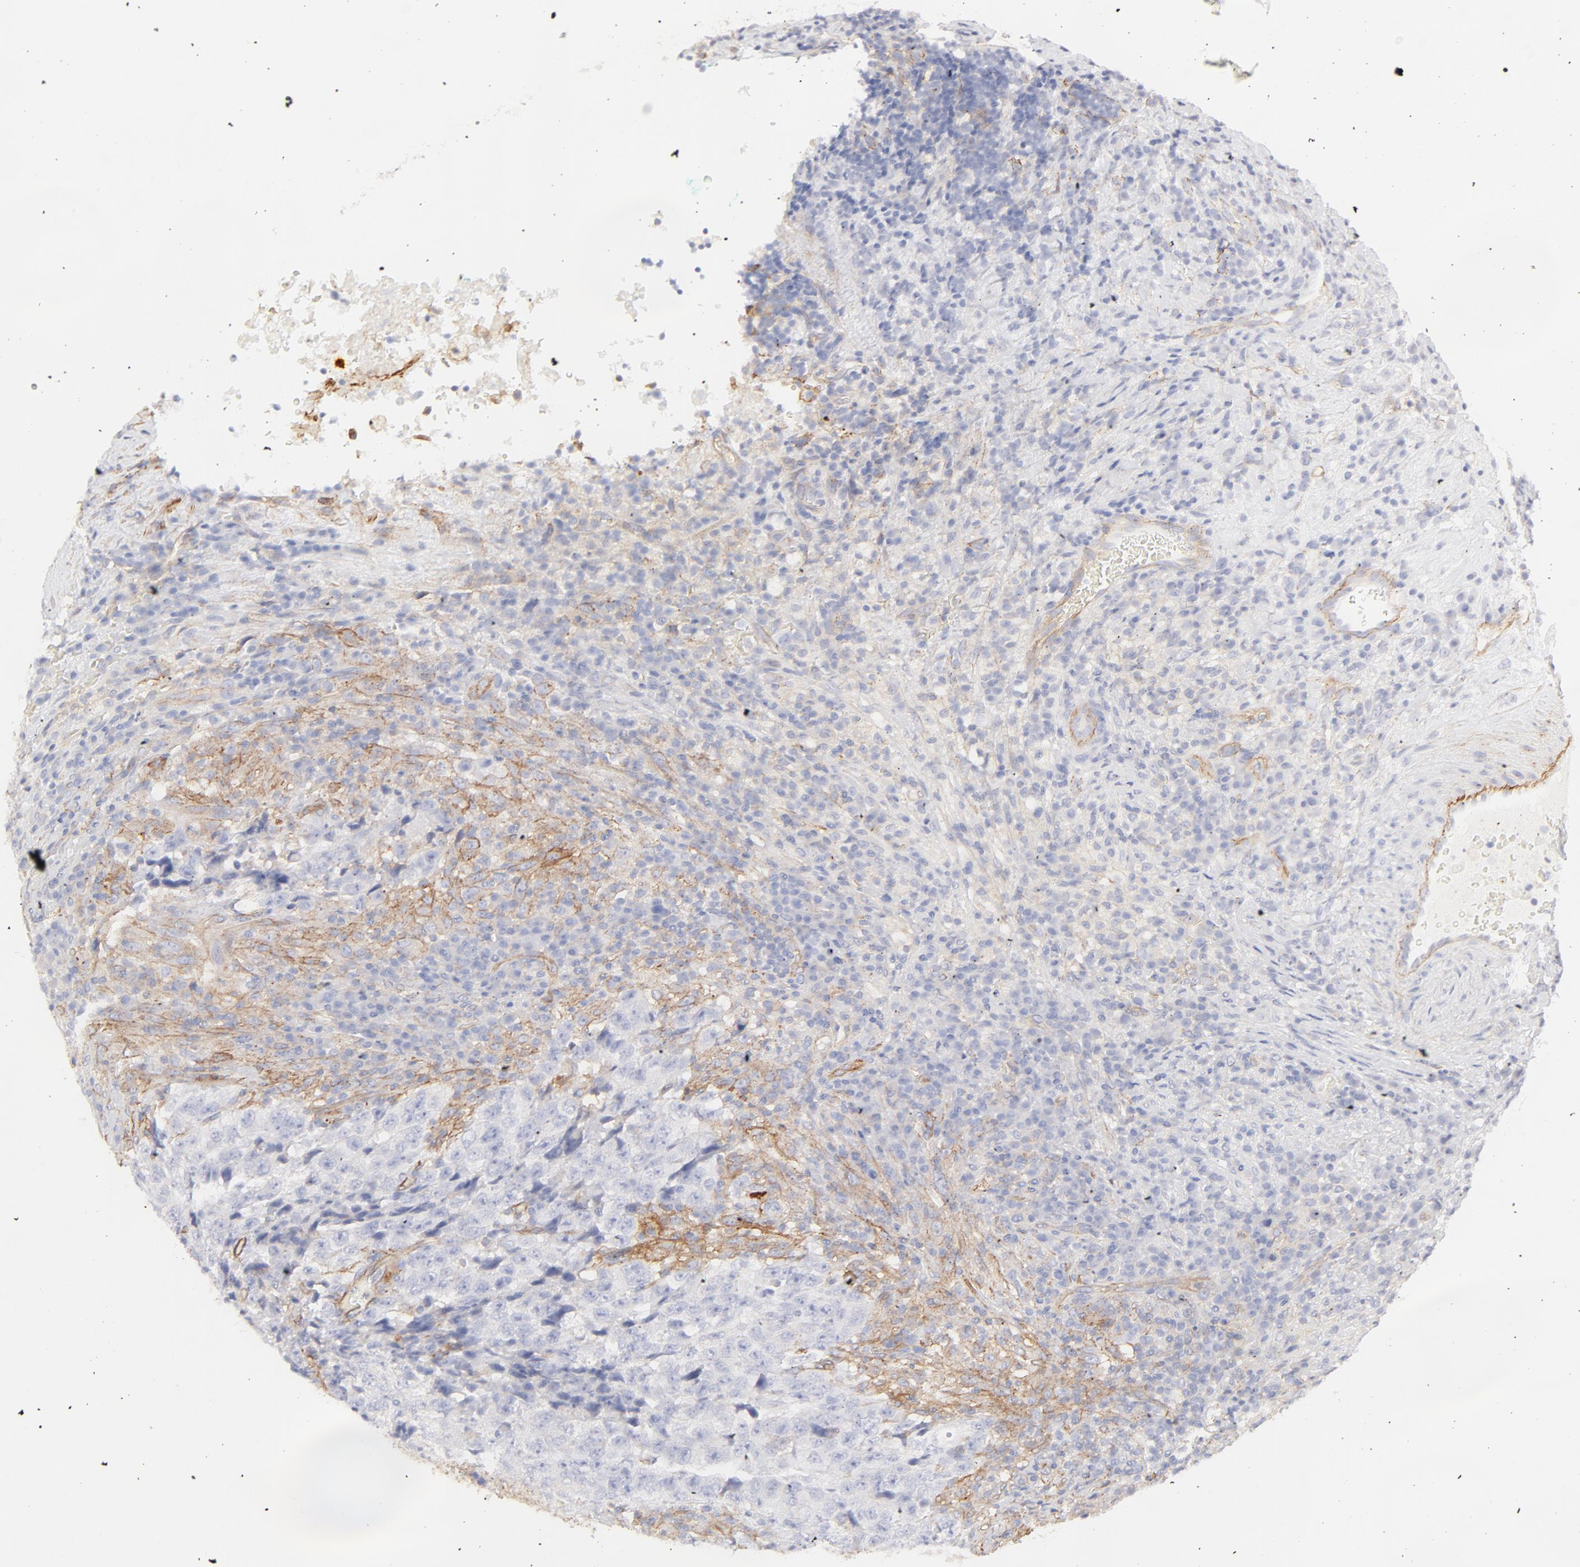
{"staining": {"intensity": "negative", "quantity": "none", "location": "none"}, "tissue": "testis cancer", "cell_type": "Tumor cells", "image_type": "cancer", "snomed": [{"axis": "morphology", "description": "Necrosis, NOS"}, {"axis": "morphology", "description": "Carcinoma, Embryonal, NOS"}, {"axis": "topography", "description": "Testis"}], "caption": "This is an immunohistochemistry (IHC) photomicrograph of human testis cancer. There is no positivity in tumor cells.", "gene": "ITGA5", "patient": {"sex": "male", "age": 19}}